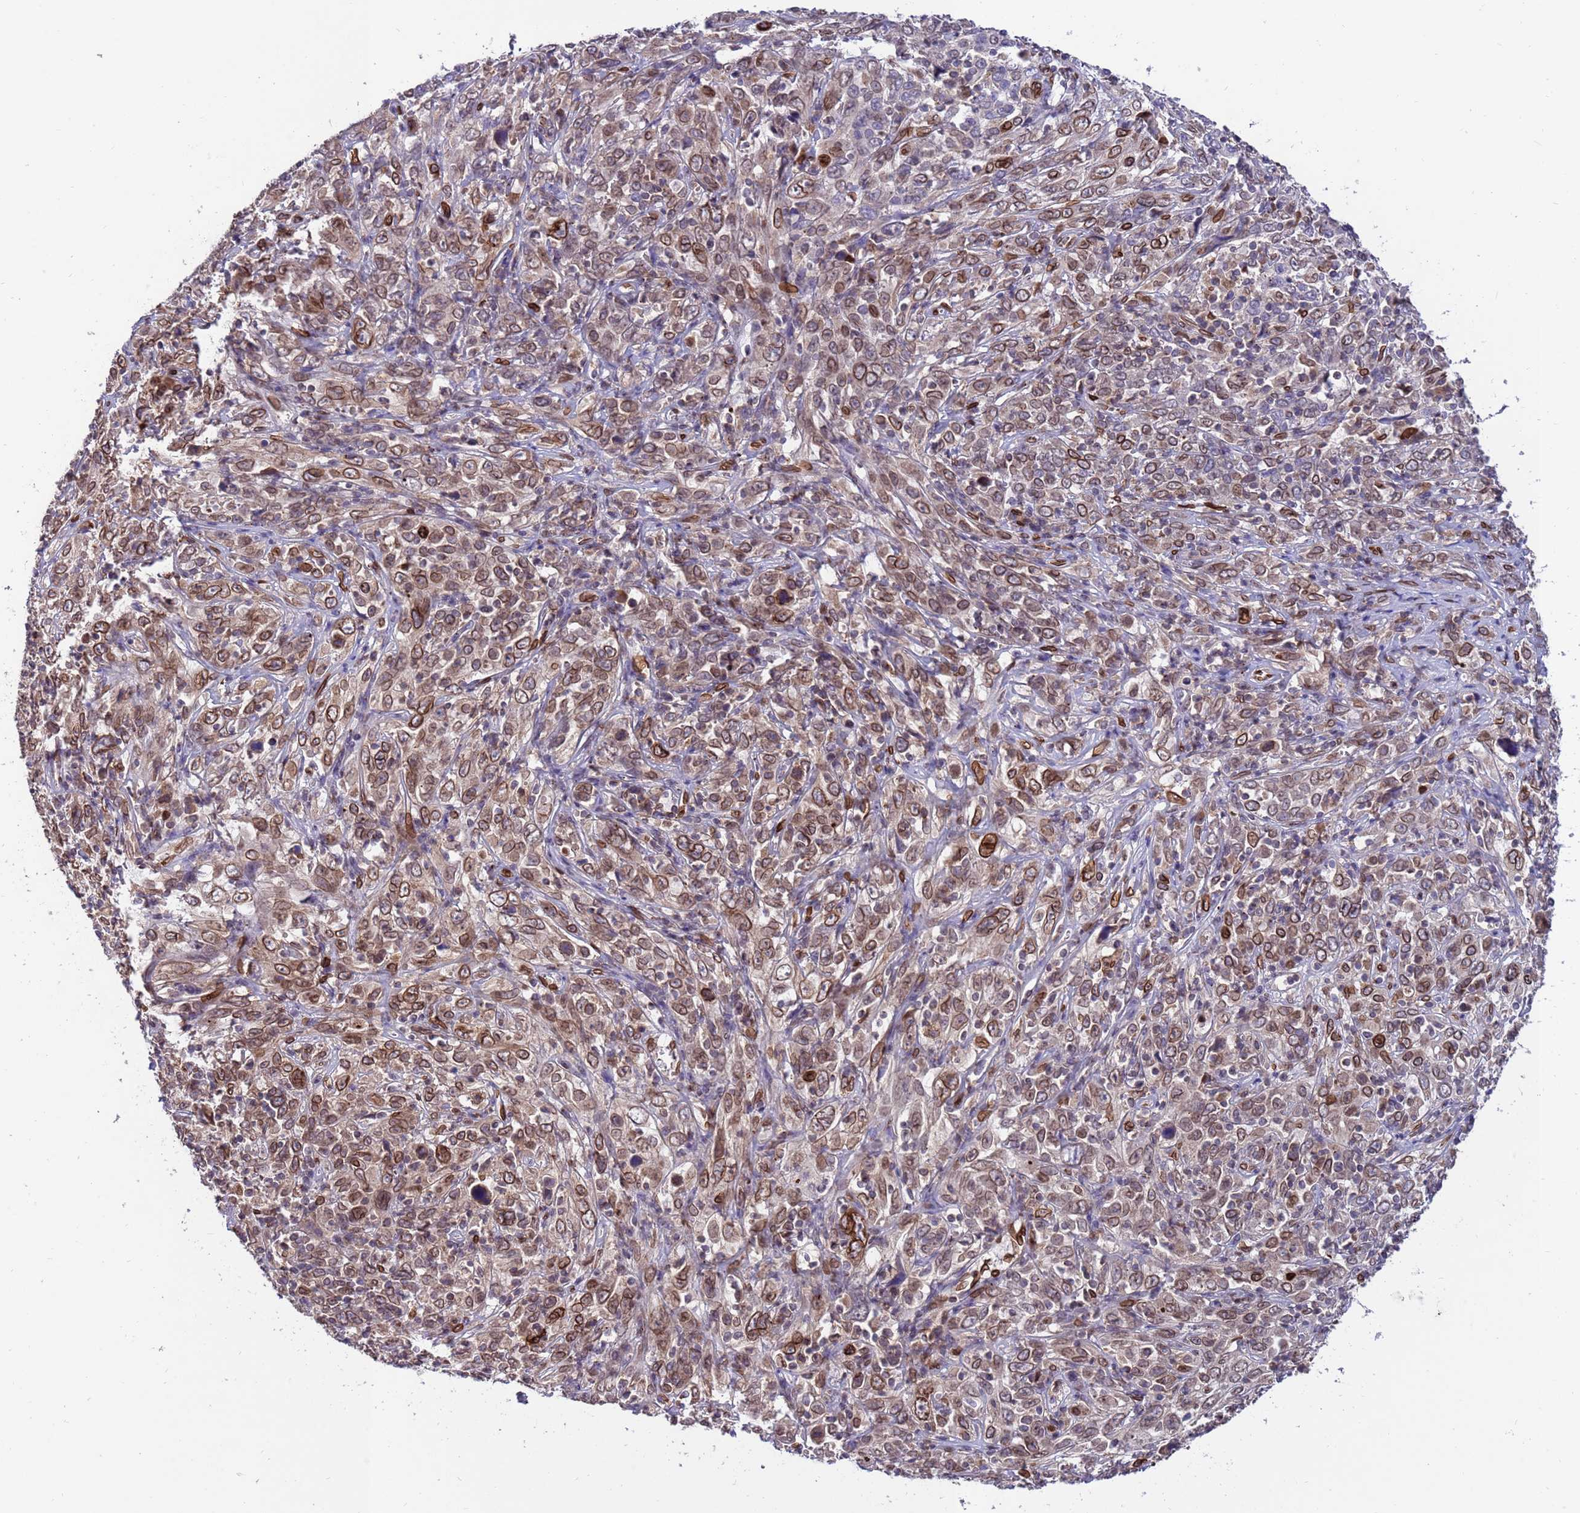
{"staining": {"intensity": "moderate", "quantity": ">75%", "location": "cytoplasmic/membranous,nuclear"}, "tissue": "cervical cancer", "cell_type": "Tumor cells", "image_type": "cancer", "snomed": [{"axis": "morphology", "description": "Squamous cell carcinoma, NOS"}, {"axis": "topography", "description": "Cervix"}], "caption": "Immunohistochemical staining of human cervical squamous cell carcinoma displays medium levels of moderate cytoplasmic/membranous and nuclear positivity in about >75% of tumor cells.", "gene": "GPR135", "patient": {"sex": "female", "age": 46}}